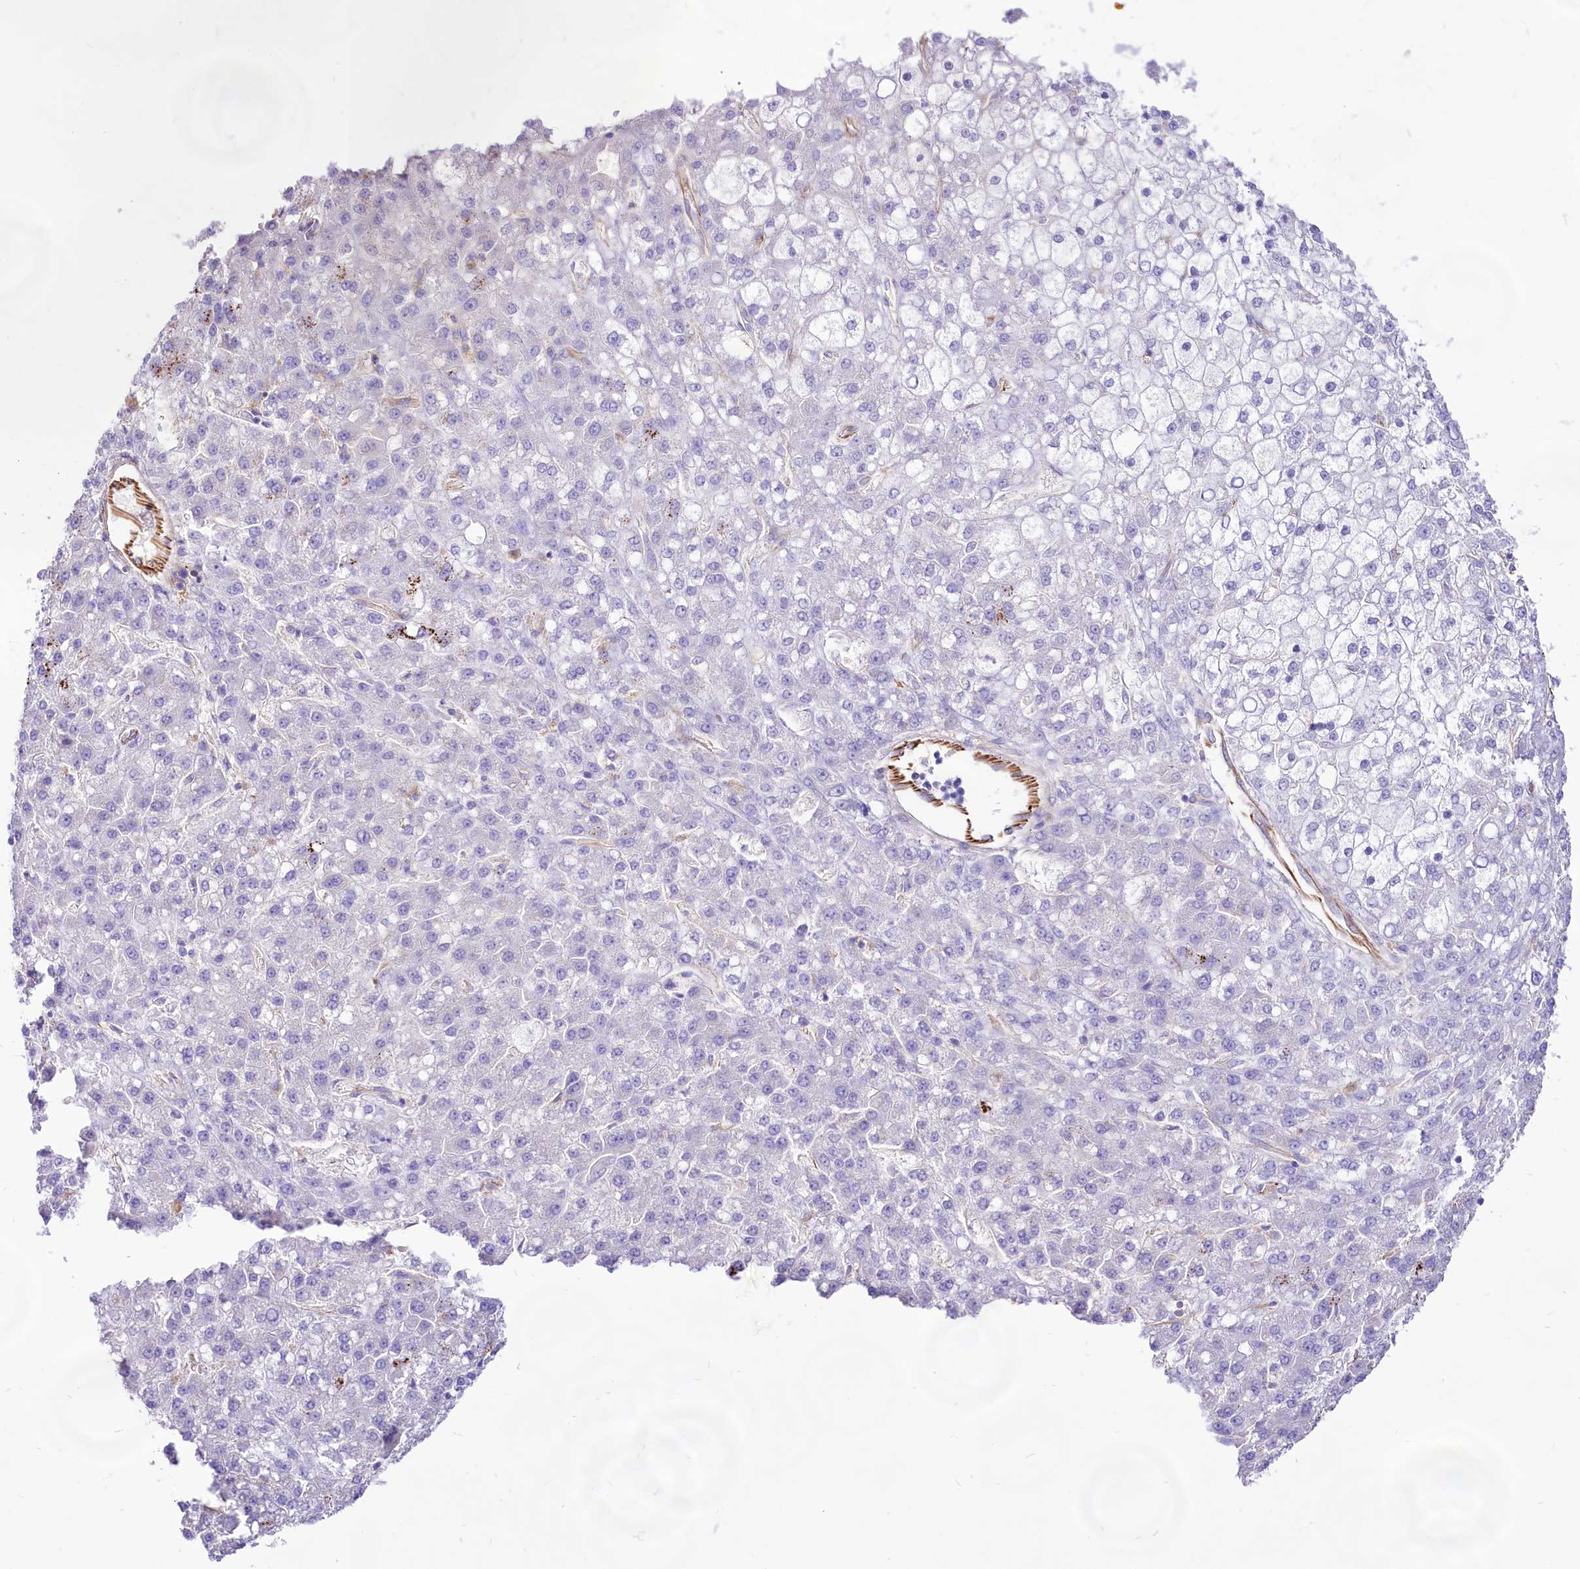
{"staining": {"intensity": "negative", "quantity": "none", "location": "none"}, "tissue": "liver cancer", "cell_type": "Tumor cells", "image_type": "cancer", "snomed": [{"axis": "morphology", "description": "Carcinoma, Hepatocellular, NOS"}, {"axis": "topography", "description": "Liver"}], "caption": "Immunohistochemistry (IHC) photomicrograph of neoplastic tissue: human hepatocellular carcinoma (liver) stained with DAB (3,3'-diaminobenzidine) shows no significant protein positivity in tumor cells.", "gene": "CD99", "patient": {"sex": "male", "age": 67}}